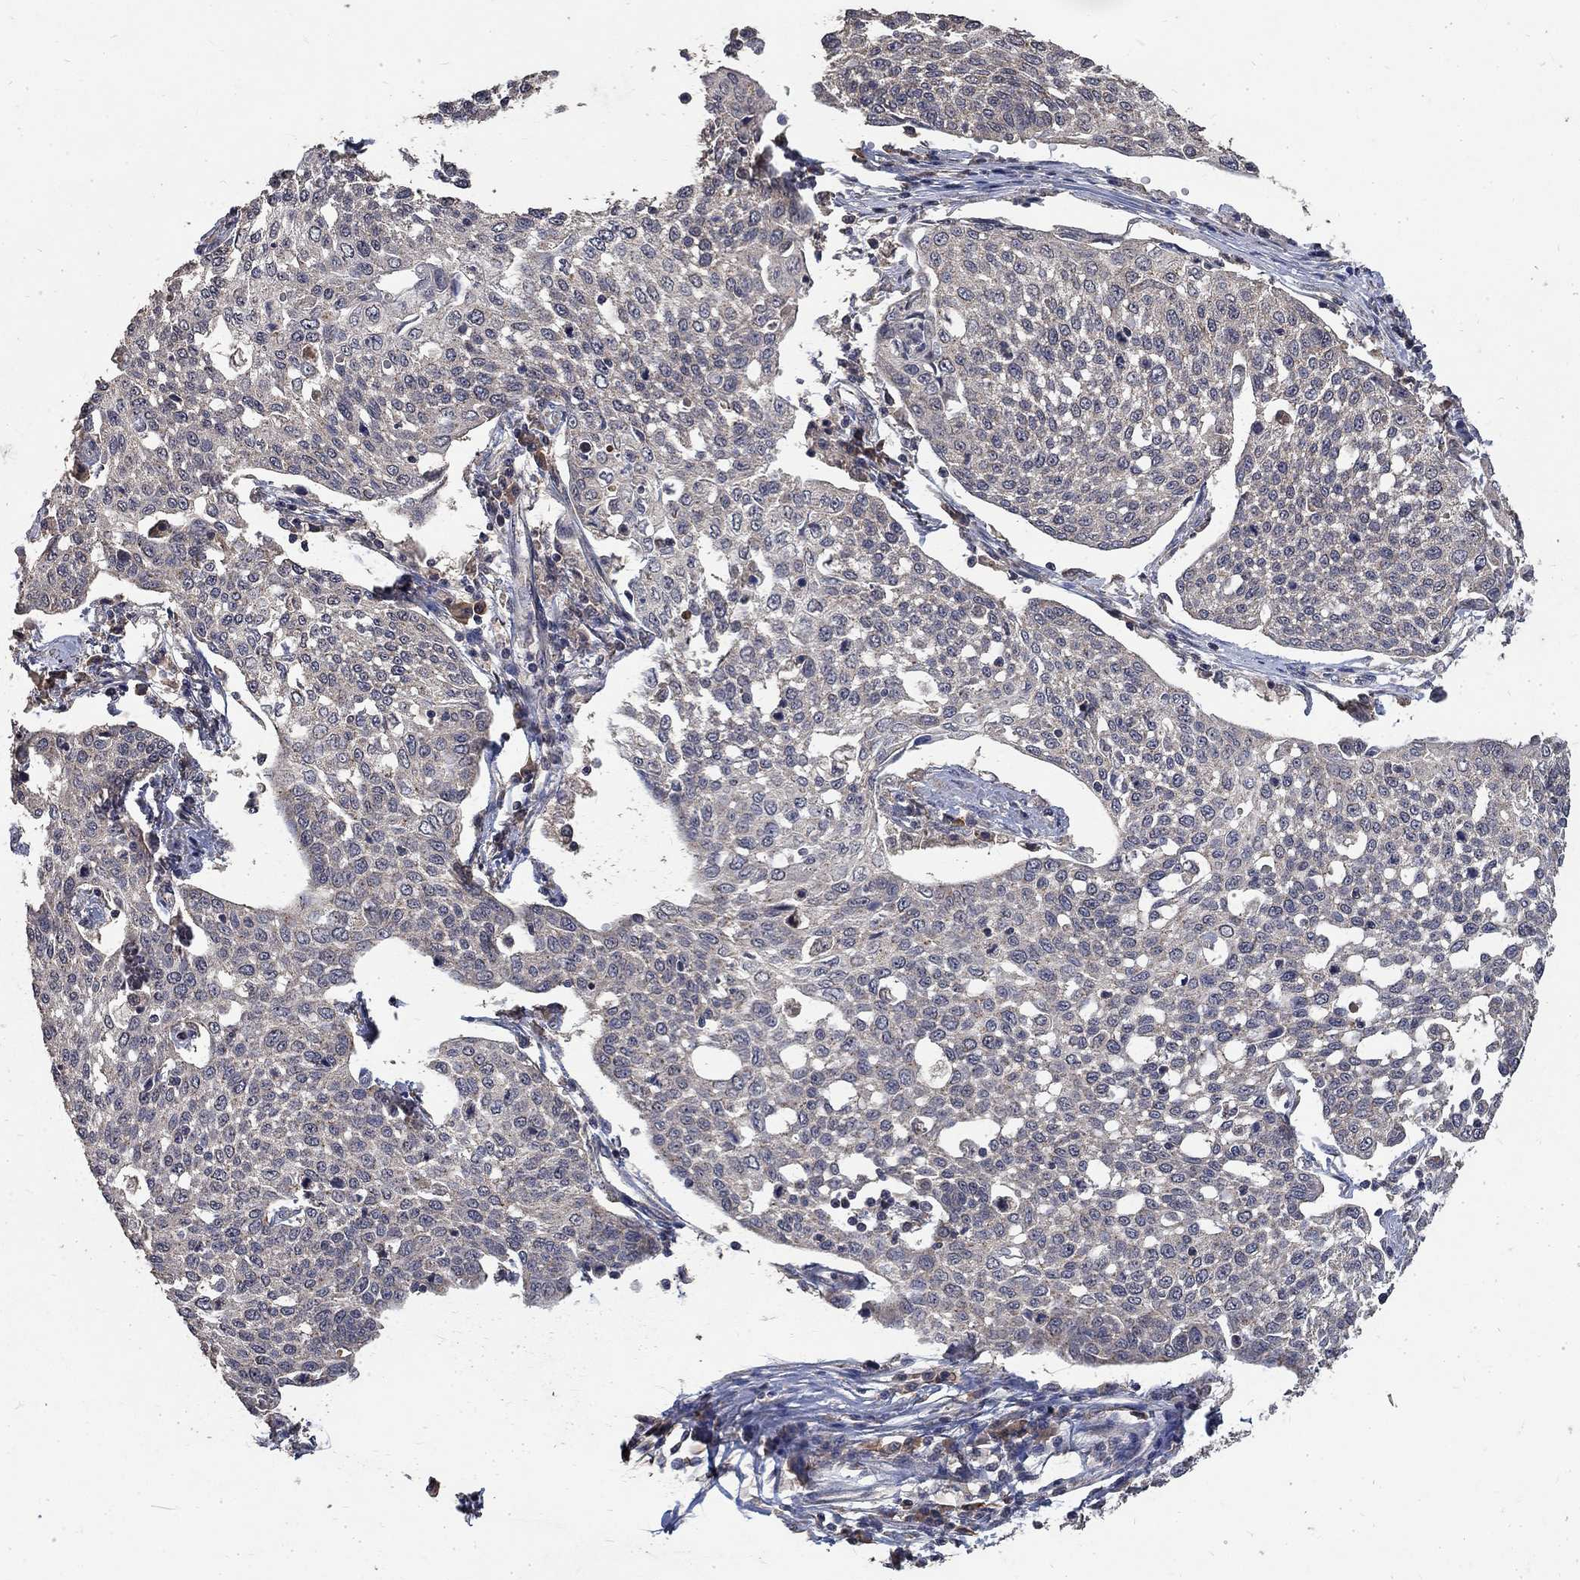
{"staining": {"intensity": "negative", "quantity": "none", "location": "none"}, "tissue": "cervical cancer", "cell_type": "Tumor cells", "image_type": "cancer", "snomed": [{"axis": "morphology", "description": "Squamous cell carcinoma, NOS"}, {"axis": "topography", "description": "Cervix"}], "caption": "An image of human cervical cancer is negative for staining in tumor cells.", "gene": "C17orf75", "patient": {"sex": "female", "age": 34}}